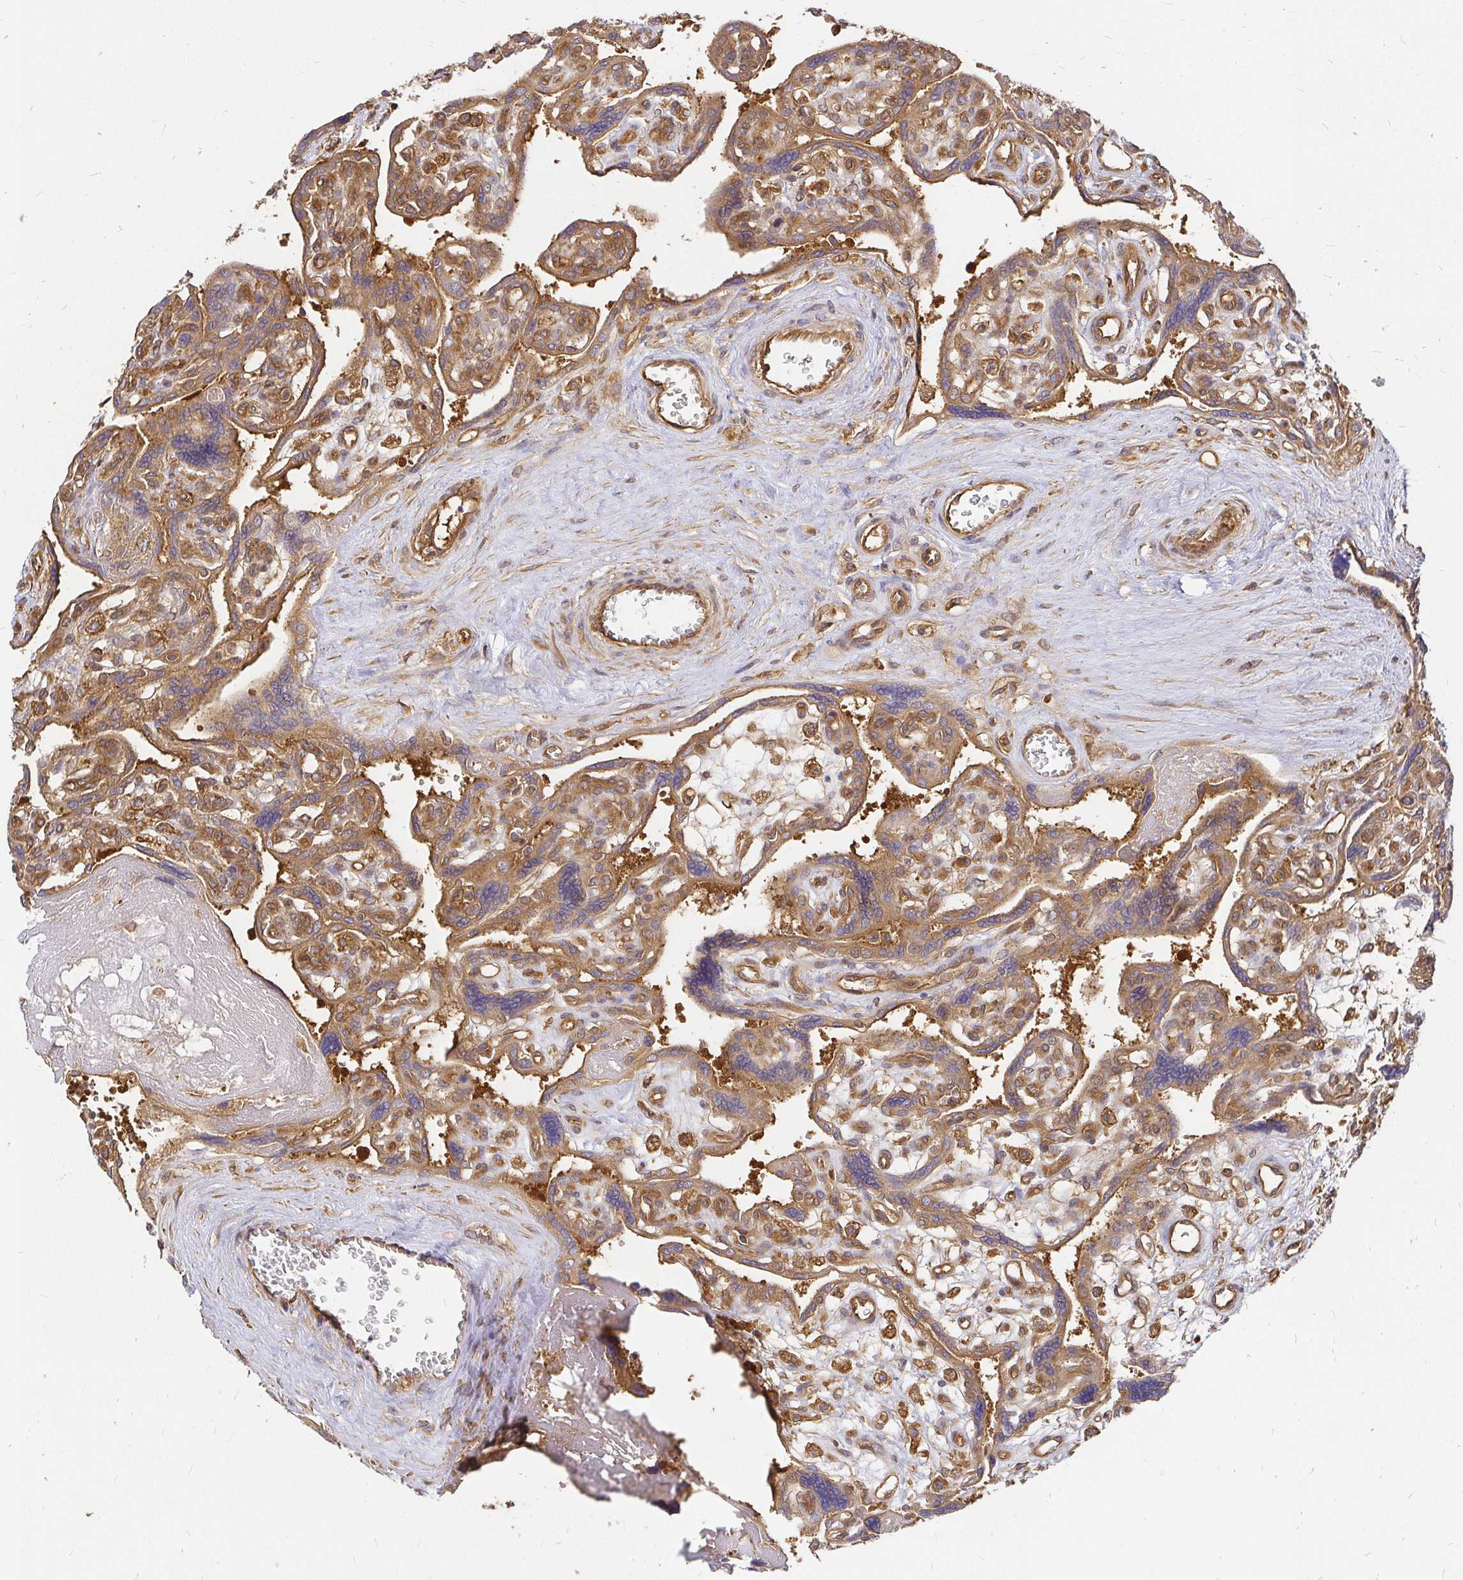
{"staining": {"intensity": "strong", "quantity": ">75%", "location": "cytoplasmic/membranous"}, "tissue": "placenta", "cell_type": "Trophoblastic cells", "image_type": "normal", "snomed": [{"axis": "morphology", "description": "Normal tissue, NOS"}, {"axis": "topography", "description": "Placenta"}], "caption": "An immunohistochemistry (IHC) image of benign tissue is shown. Protein staining in brown shows strong cytoplasmic/membranous positivity in placenta within trophoblastic cells.", "gene": "KIF5B", "patient": {"sex": "female", "age": 39}}